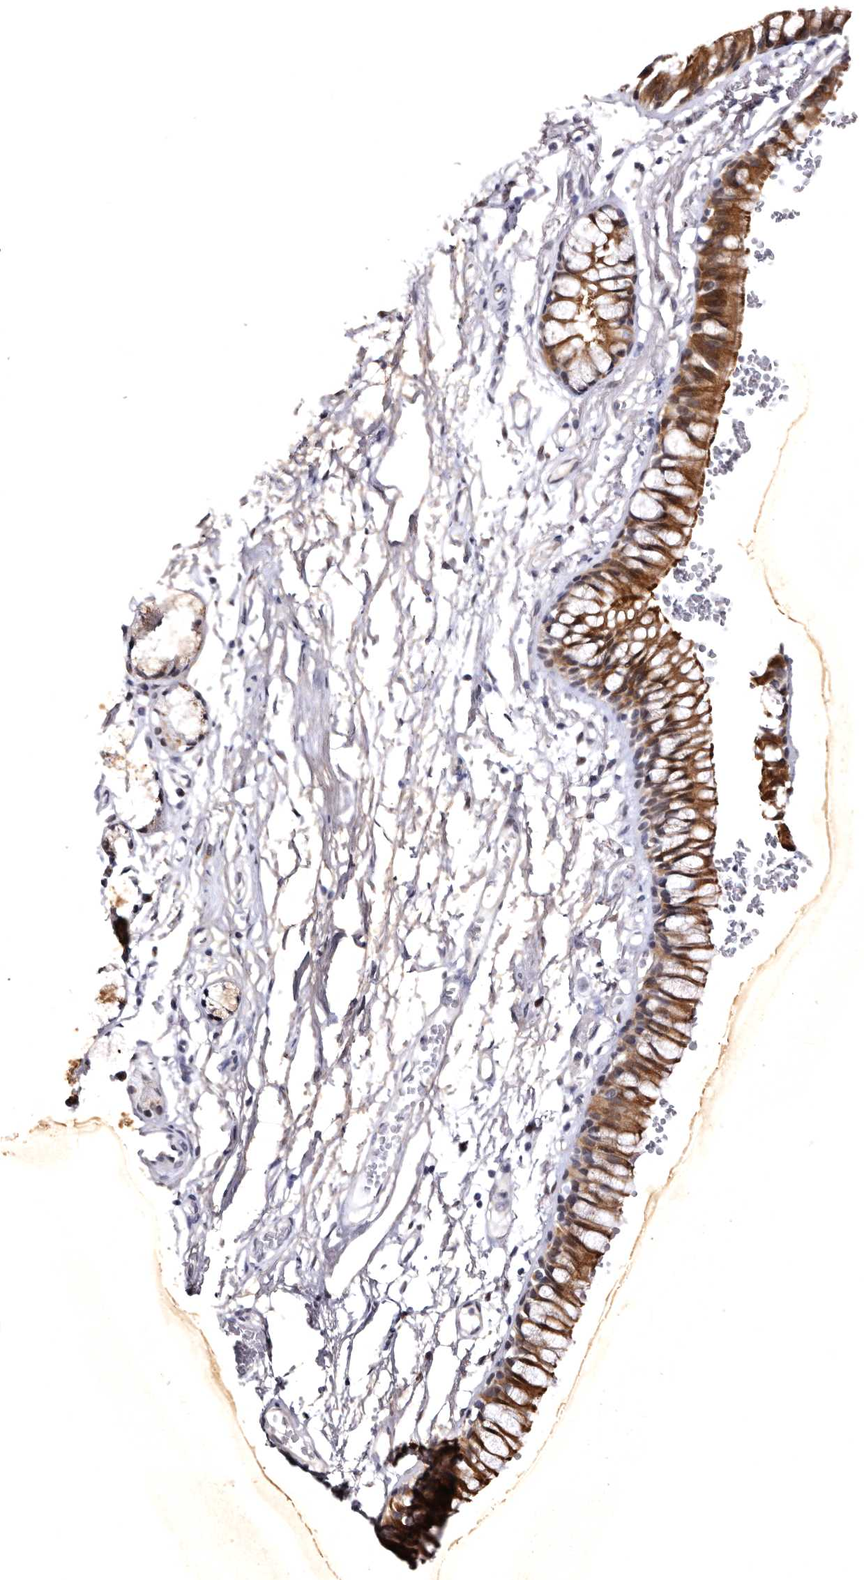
{"staining": {"intensity": "weak", "quantity": ">75%", "location": "cytoplasmic/membranous"}, "tissue": "adipose tissue", "cell_type": "Adipocytes", "image_type": "normal", "snomed": [{"axis": "morphology", "description": "Normal tissue, NOS"}, {"axis": "topography", "description": "Cartilage tissue"}, {"axis": "topography", "description": "Bronchus"}], "caption": "This histopathology image shows IHC staining of normal adipose tissue, with low weak cytoplasmic/membranous positivity in about >75% of adipocytes.", "gene": "FAM91A1", "patient": {"sex": "female", "age": 73}}